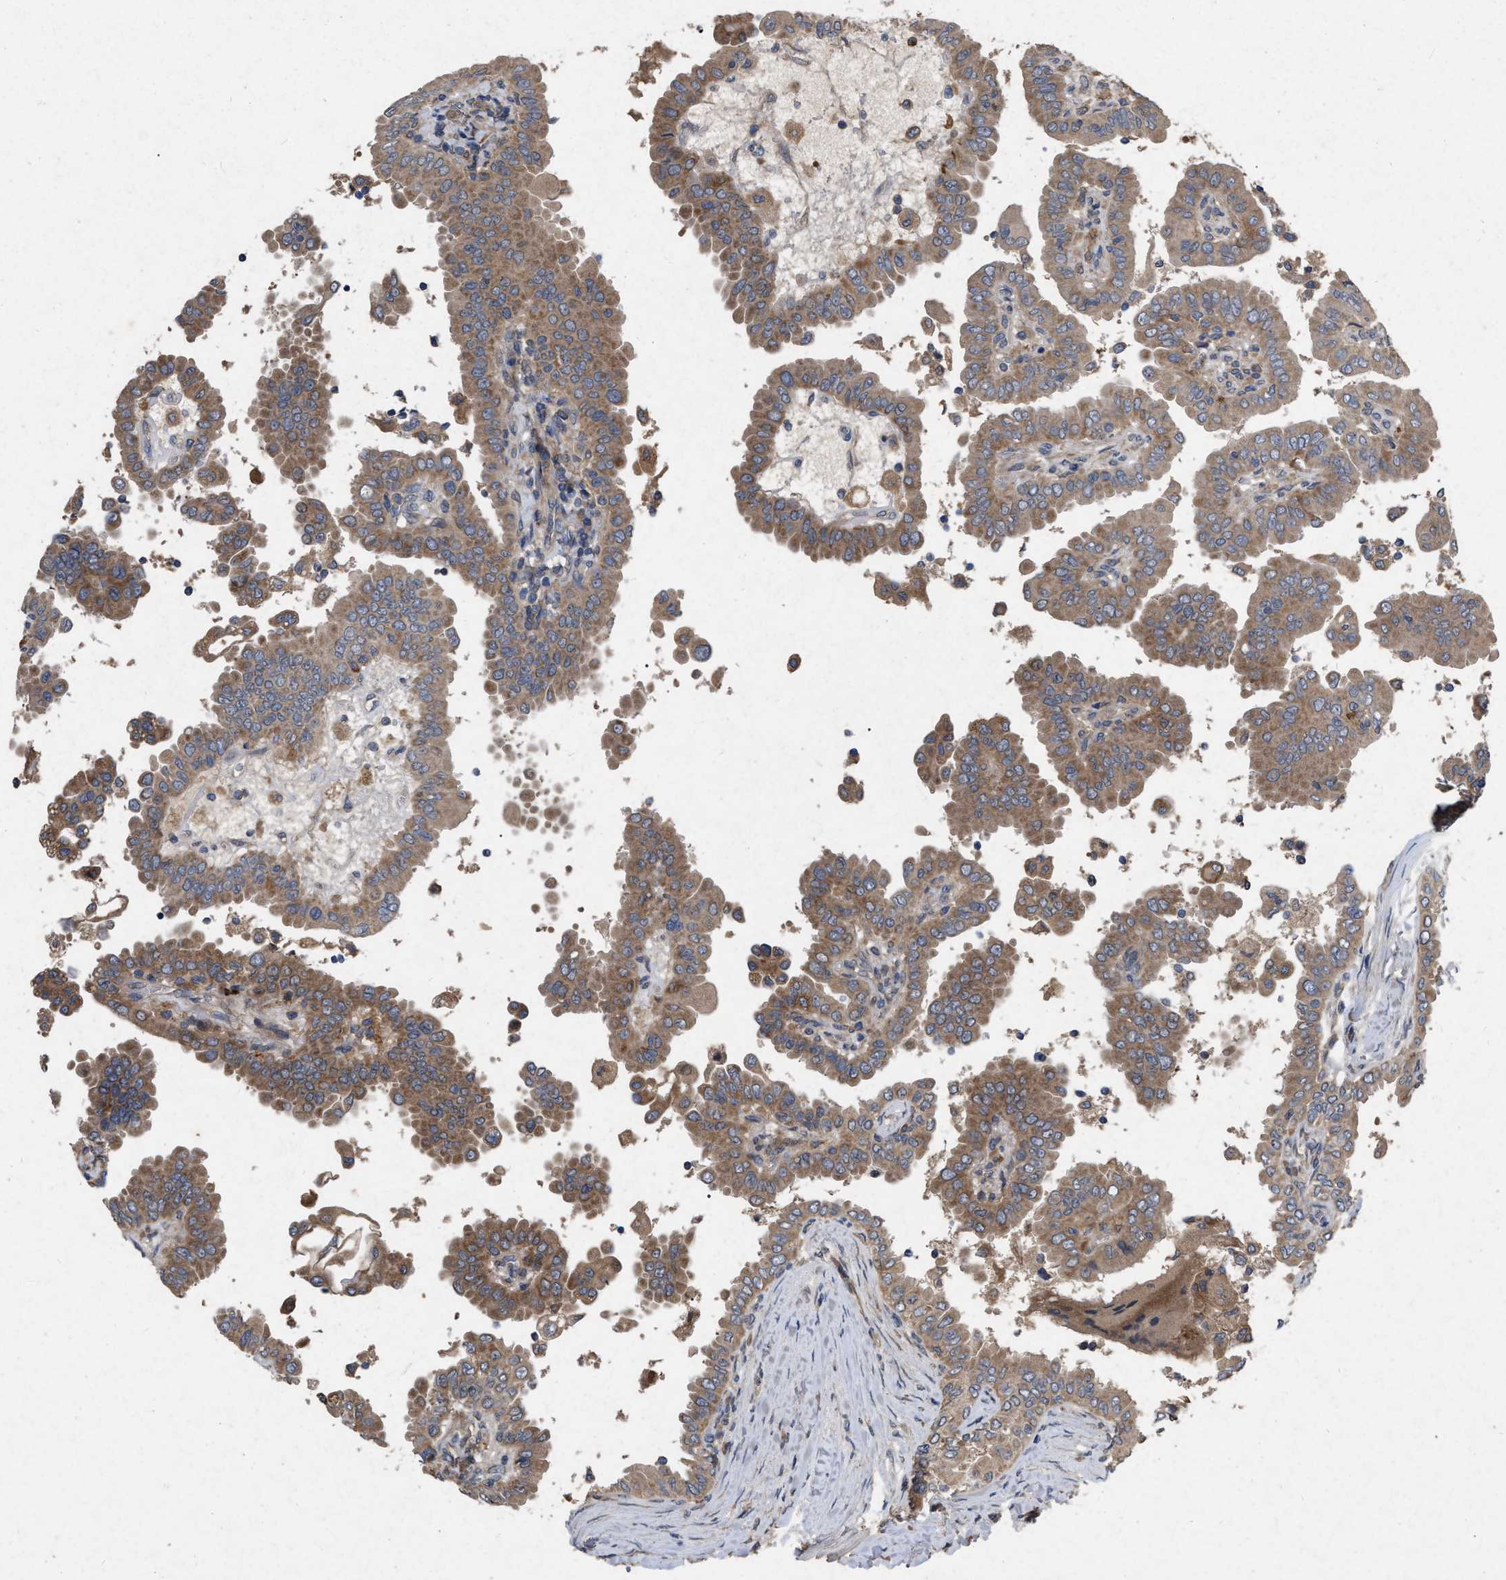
{"staining": {"intensity": "moderate", "quantity": ">75%", "location": "cytoplasmic/membranous"}, "tissue": "thyroid cancer", "cell_type": "Tumor cells", "image_type": "cancer", "snomed": [{"axis": "morphology", "description": "Papillary adenocarcinoma, NOS"}, {"axis": "topography", "description": "Thyroid gland"}], "caption": "DAB immunohistochemical staining of human thyroid cancer (papillary adenocarcinoma) reveals moderate cytoplasmic/membranous protein expression in about >75% of tumor cells. (DAB (3,3'-diaminobenzidine) IHC, brown staining for protein, blue staining for nuclei).", "gene": "CDKN2C", "patient": {"sex": "male", "age": 33}}